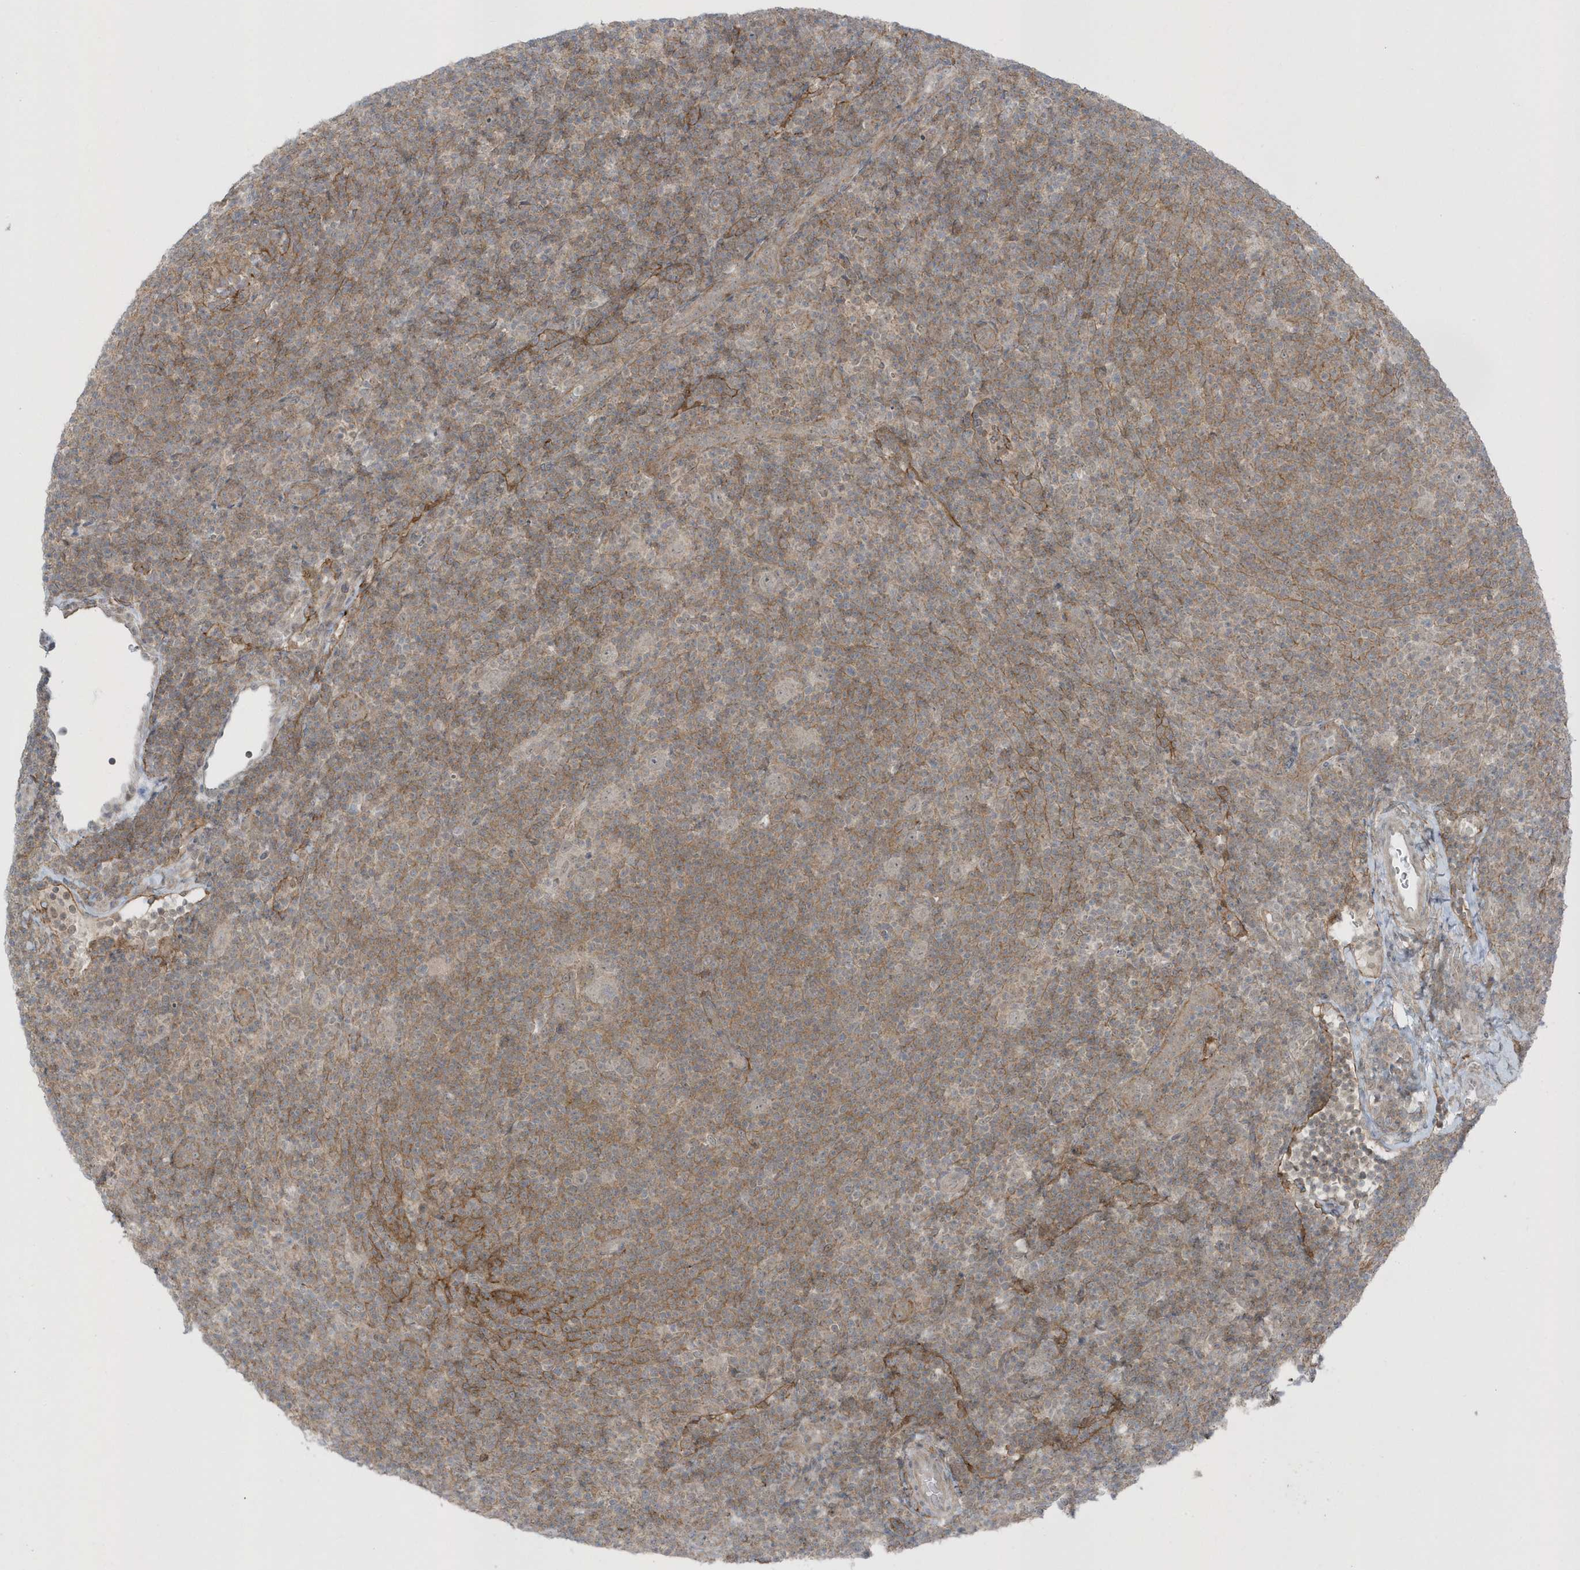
{"staining": {"intensity": "negative", "quantity": "none", "location": "none"}, "tissue": "lymphoma", "cell_type": "Tumor cells", "image_type": "cancer", "snomed": [{"axis": "morphology", "description": "Hodgkin's disease, NOS"}, {"axis": "topography", "description": "Lymph node"}], "caption": "The IHC image has no significant expression in tumor cells of Hodgkin's disease tissue. The staining is performed using DAB (3,3'-diaminobenzidine) brown chromogen with nuclei counter-stained in using hematoxylin.", "gene": "PARD3B", "patient": {"sex": "female", "age": 57}}